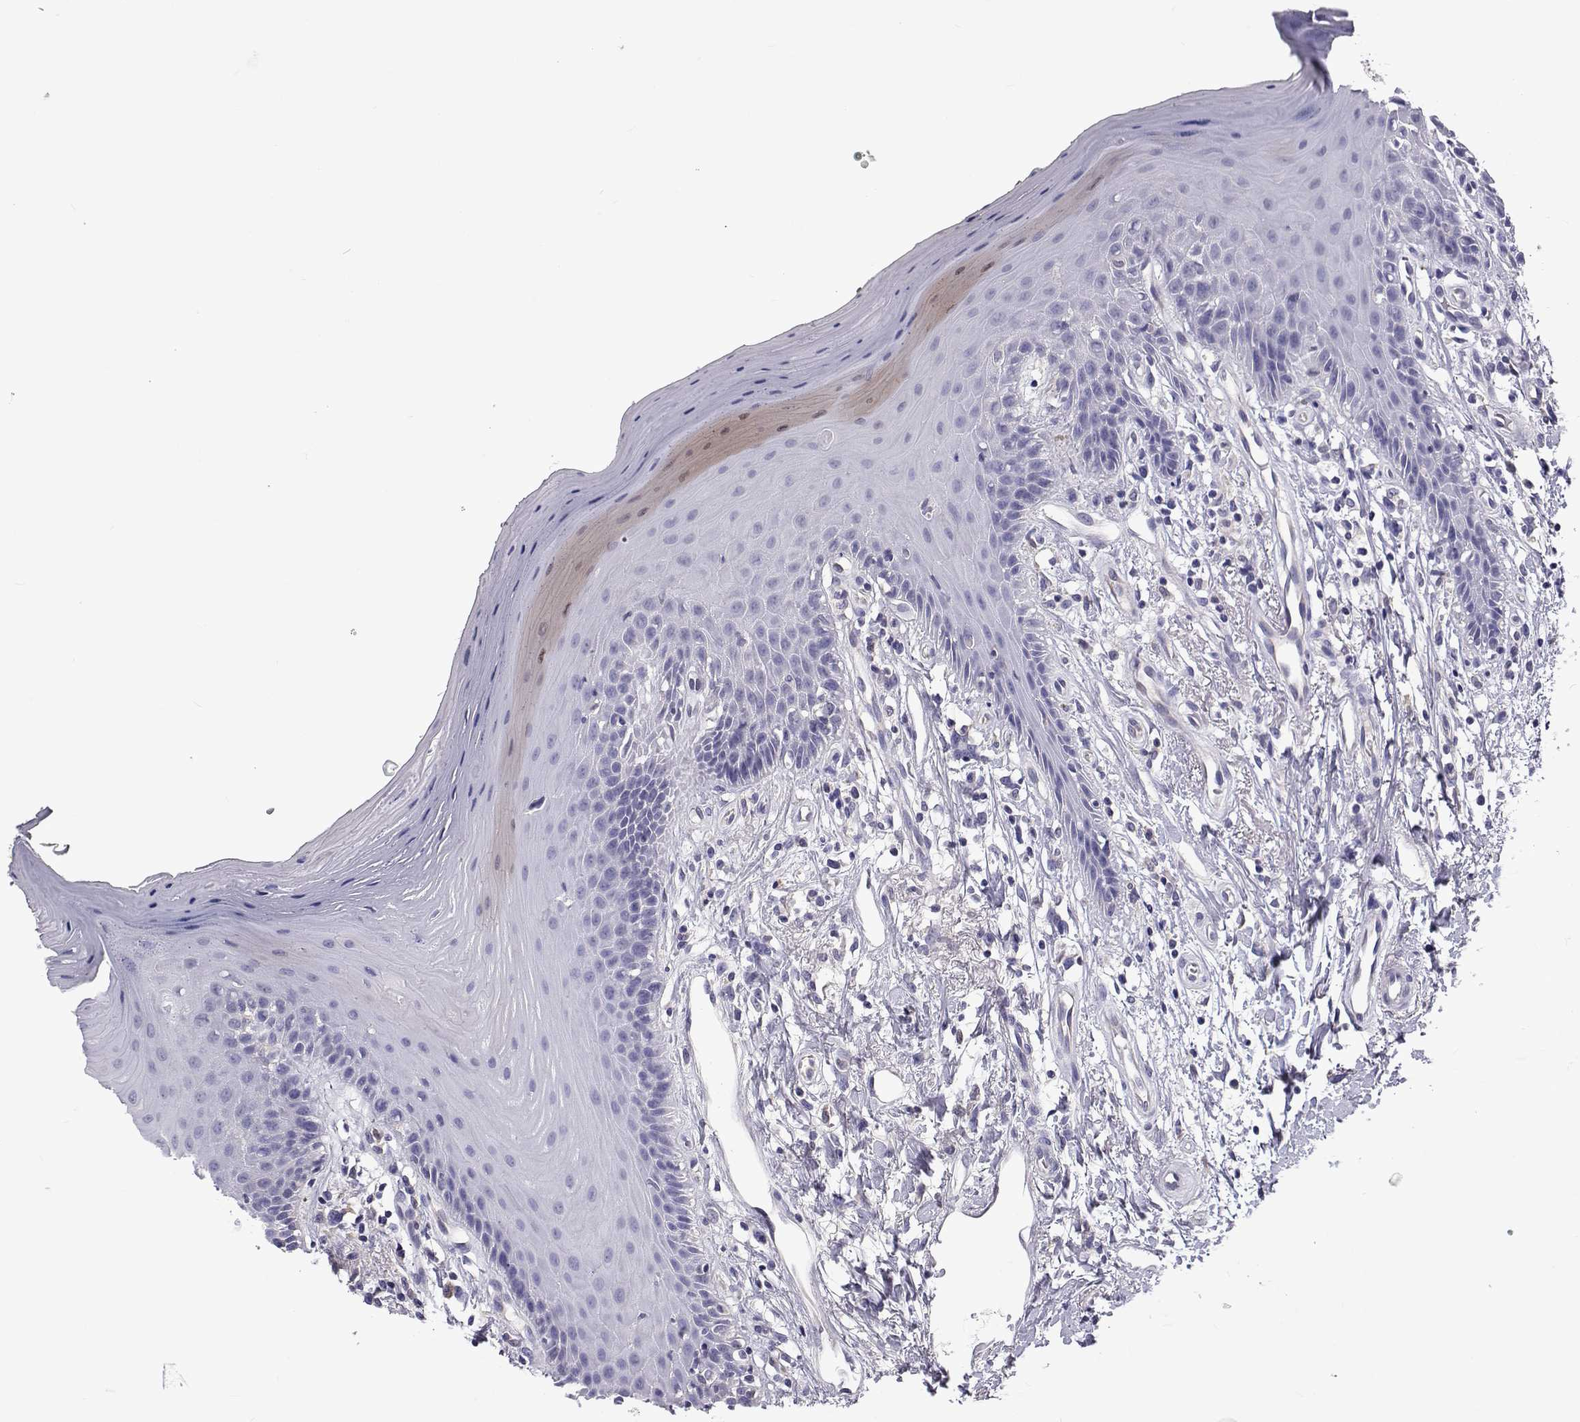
{"staining": {"intensity": "negative", "quantity": "none", "location": "none"}, "tissue": "oral mucosa", "cell_type": "Squamous epithelial cells", "image_type": "normal", "snomed": [{"axis": "morphology", "description": "Normal tissue, NOS"}, {"axis": "morphology", "description": "Normal morphology"}, {"axis": "topography", "description": "Oral tissue"}], "caption": "DAB (3,3'-diaminobenzidine) immunohistochemical staining of benign oral mucosa reveals no significant positivity in squamous epithelial cells.", "gene": "TCF15", "patient": {"sex": "female", "age": 76}}